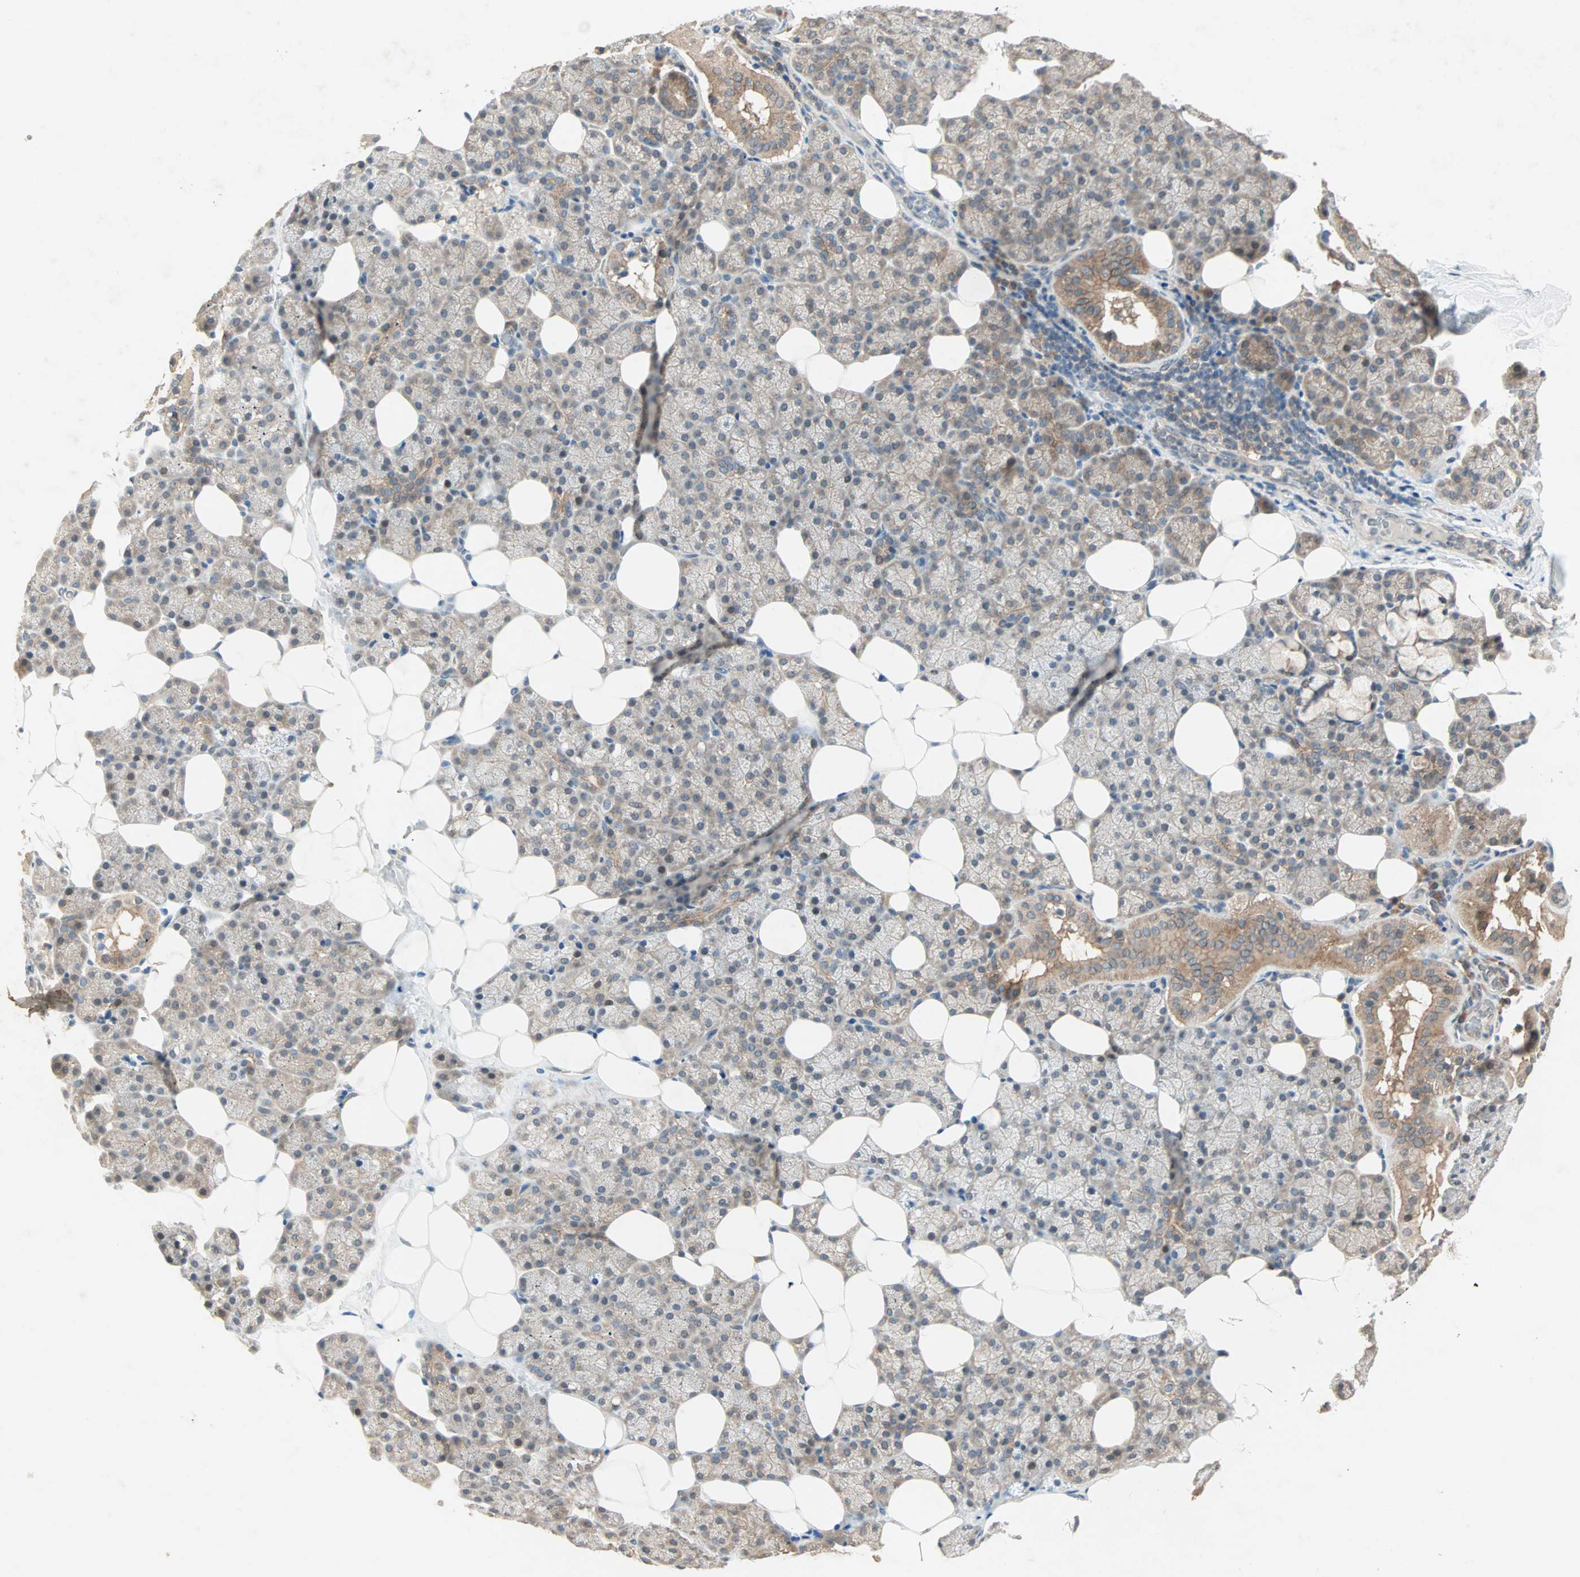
{"staining": {"intensity": "weak", "quantity": ">75%", "location": "cytoplasmic/membranous"}, "tissue": "salivary gland", "cell_type": "Glandular cells", "image_type": "normal", "snomed": [{"axis": "morphology", "description": "Normal tissue, NOS"}, {"axis": "topography", "description": "Lymph node"}, {"axis": "topography", "description": "Salivary gland"}], "caption": "Protein analysis of normal salivary gland demonstrates weak cytoplasmic/membranous staining in approximately >75% of glandular cells.", "gene": "TTF2", "patient": {"sex": "male", "age": 8}}